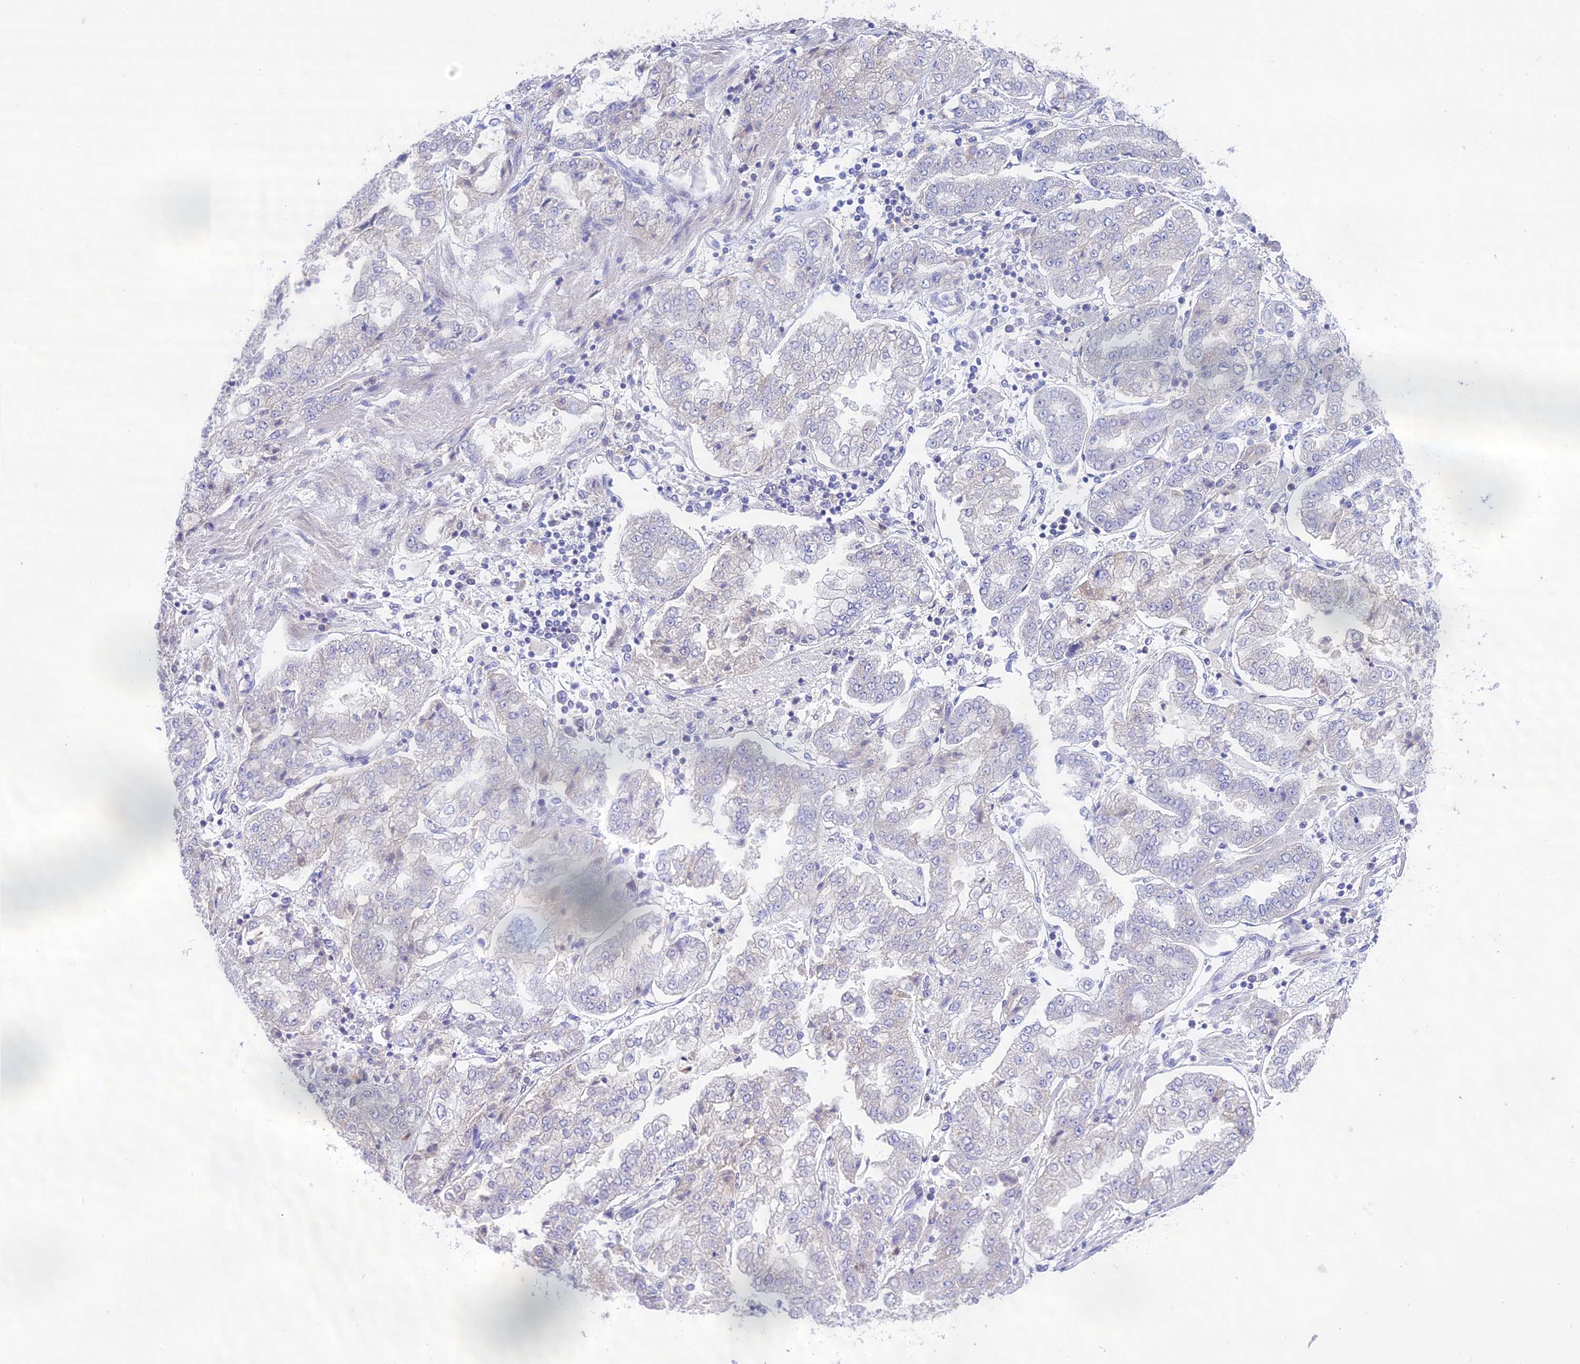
{"staining": {"intensity": "negative", "quantity": "none", "location": "none"}, "tissue": "stomach cancer", "cell_type": "Tumor cells", "image_type": "cancer", "snomed": [{"axis": "morphology", "description": "Adenocarcinoma, NOS"}, {"axis": "topography", "description": "Stomach"}], "caption": "Immunohistochemistry histopathology image of human stomach adenocarcinoma stained for a protein (brown), which displays no staining in tumor cells. (IHC, brightfield microscopy, high magnification).", "gene": "KIAA0408", "patient": {"sex": "male", "age": 76}}